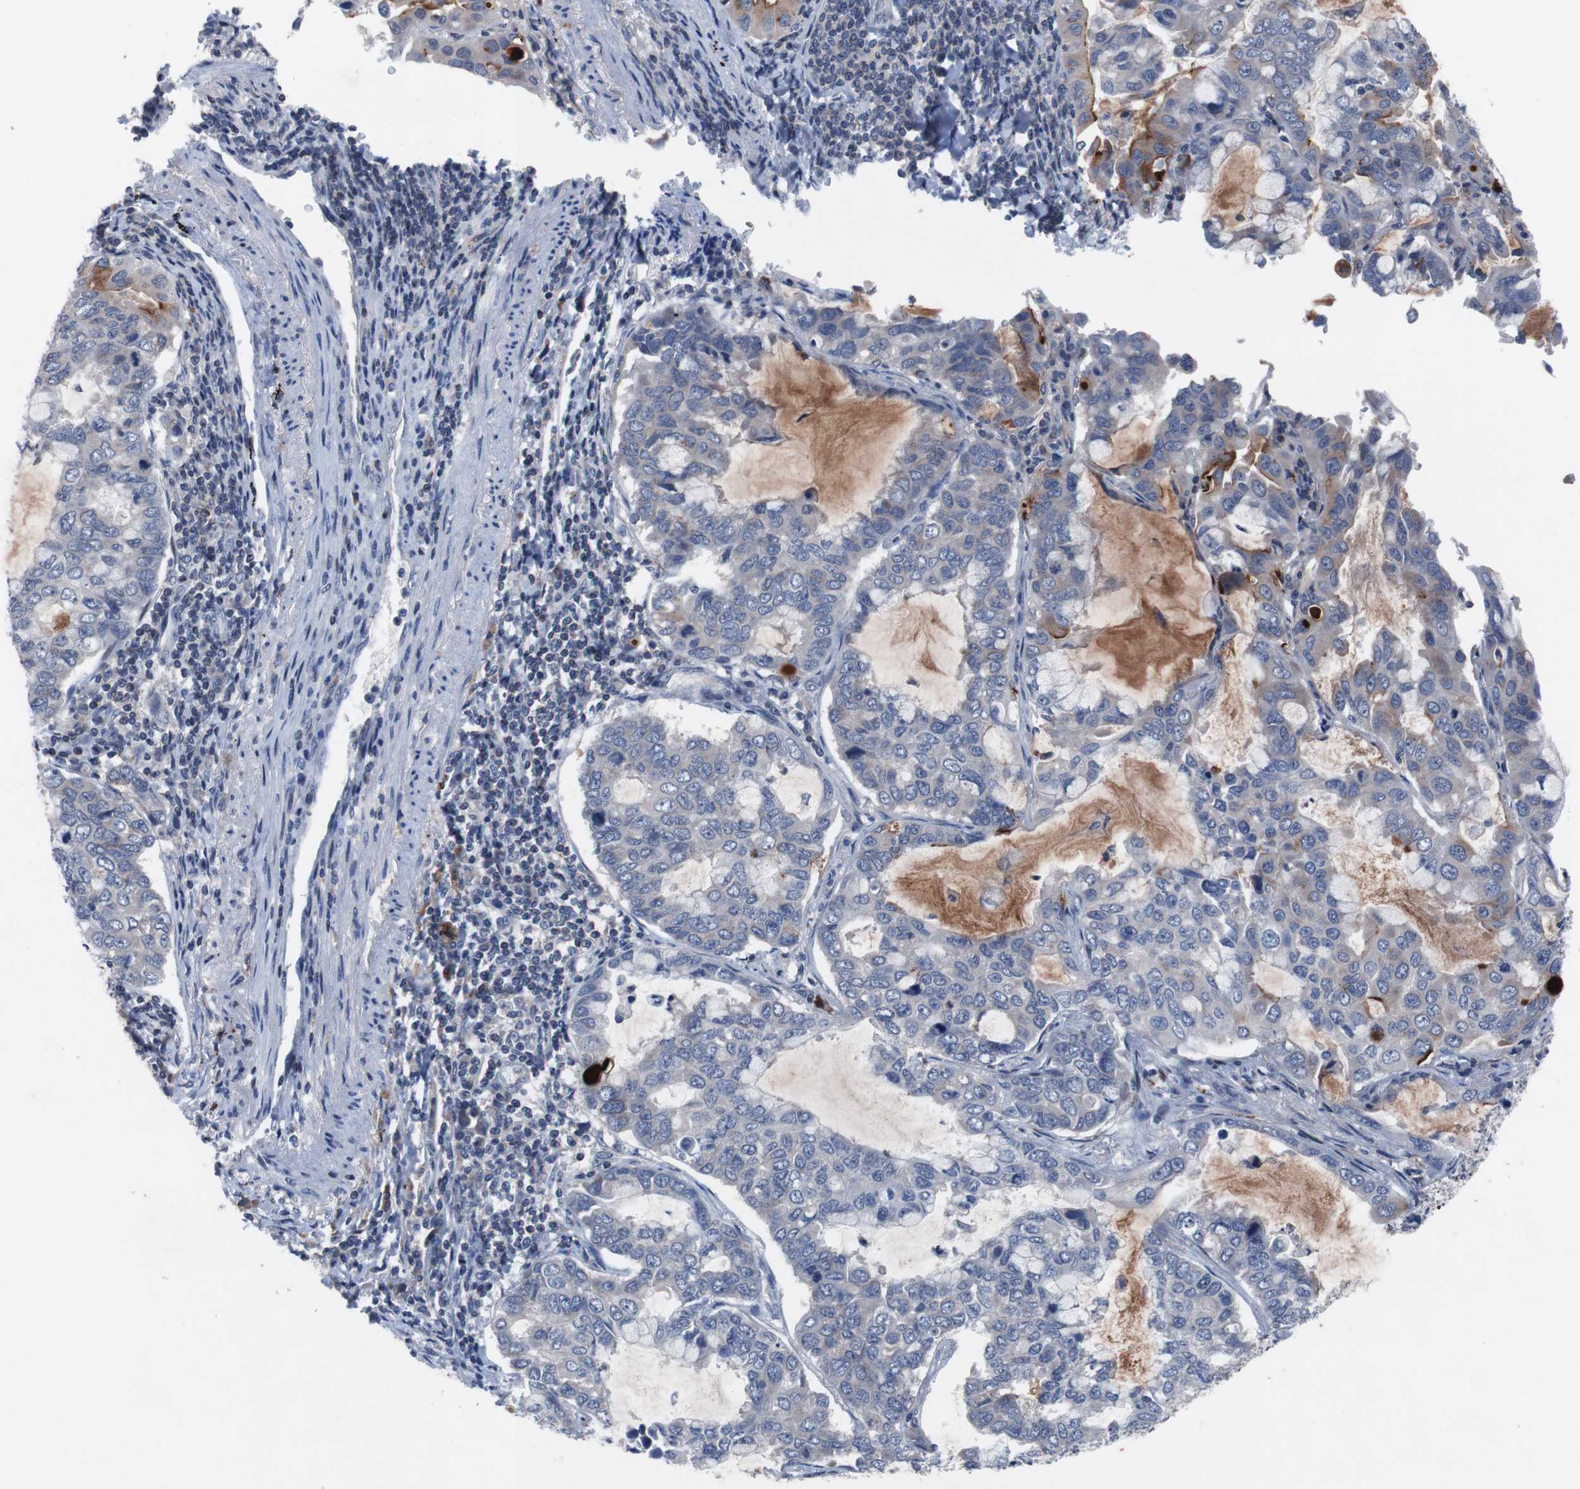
{"staining": {"intensity": "moderate", "quantity": "<25%", "location": "cytoplasmic/membranous"}, "tissue": "lung cancer", "cell_type": "Tumor cells", "image_type": "cancer", "snomed": [{"axis": "morphology", "description": "Adenocarcinoma, NOS"}, {"axis": "topography", "description": "Lung"}], "caption": "Moderate cytoplasmic/membranous staining is appreciated in about <25% of tumor cells in lung cancer (adenocarcinoma).", "gene": "MUTYH", "patient": {"sex": "male", "age": 64}}